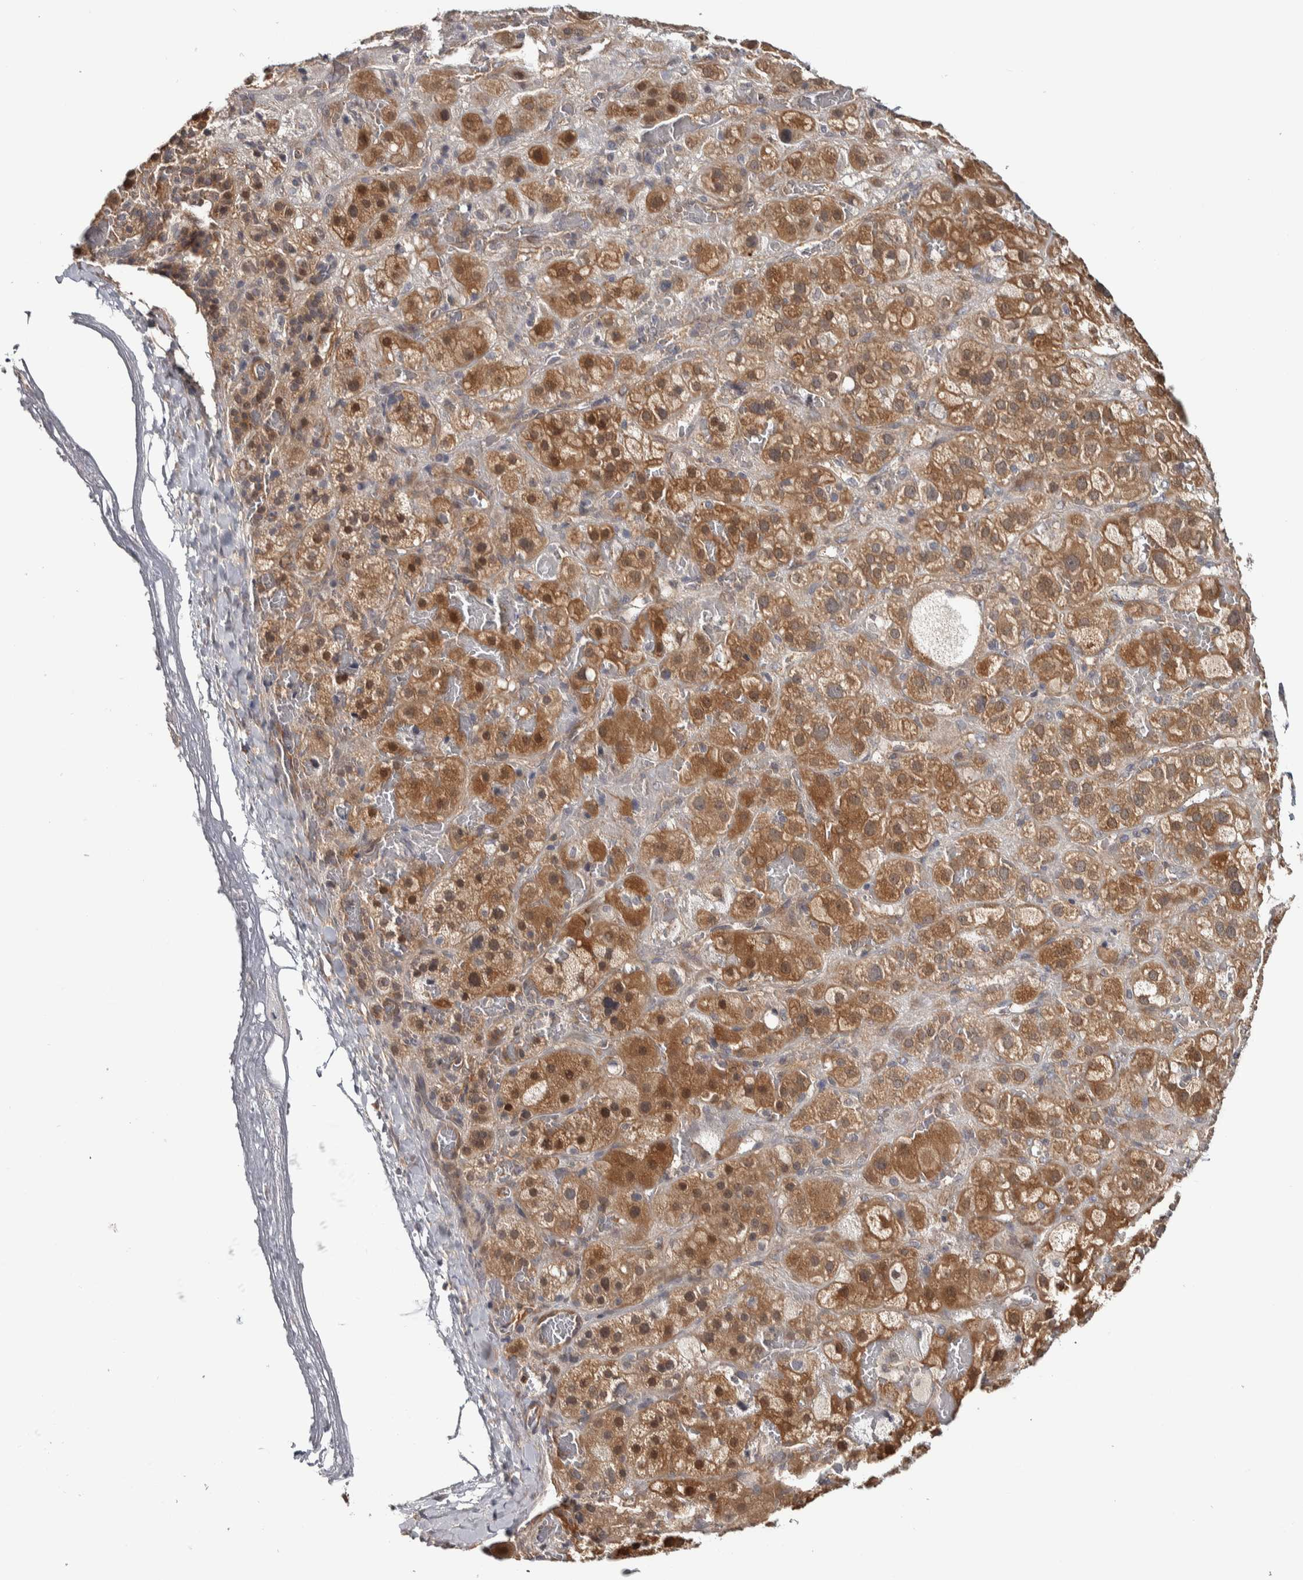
{"staining": {"intensity": "moderate", "quantity": ">75%", "location": "cytoplasmic/membranous,nuclear"}, "tissue": "adrenal gland", "cell_type": "Glandular cells", "image_type": "normal", "snomed": [{"axis": "morphology", "description": "Normal tissue, NOS"}, {"axis": "topography", "description": "Adrenal gland"}], "caption": "Glandular cells exhibit medium levels of moderate cytoplasmic/membranous,nuclear expression in about >75% of cells in normal adrenal gland. Immunohistochemistry (ihc) stains the protein in brown and the nuclei are stained blue.", "gene": "CHMP4C", "patient": {"sex": "female", "age": 47}}